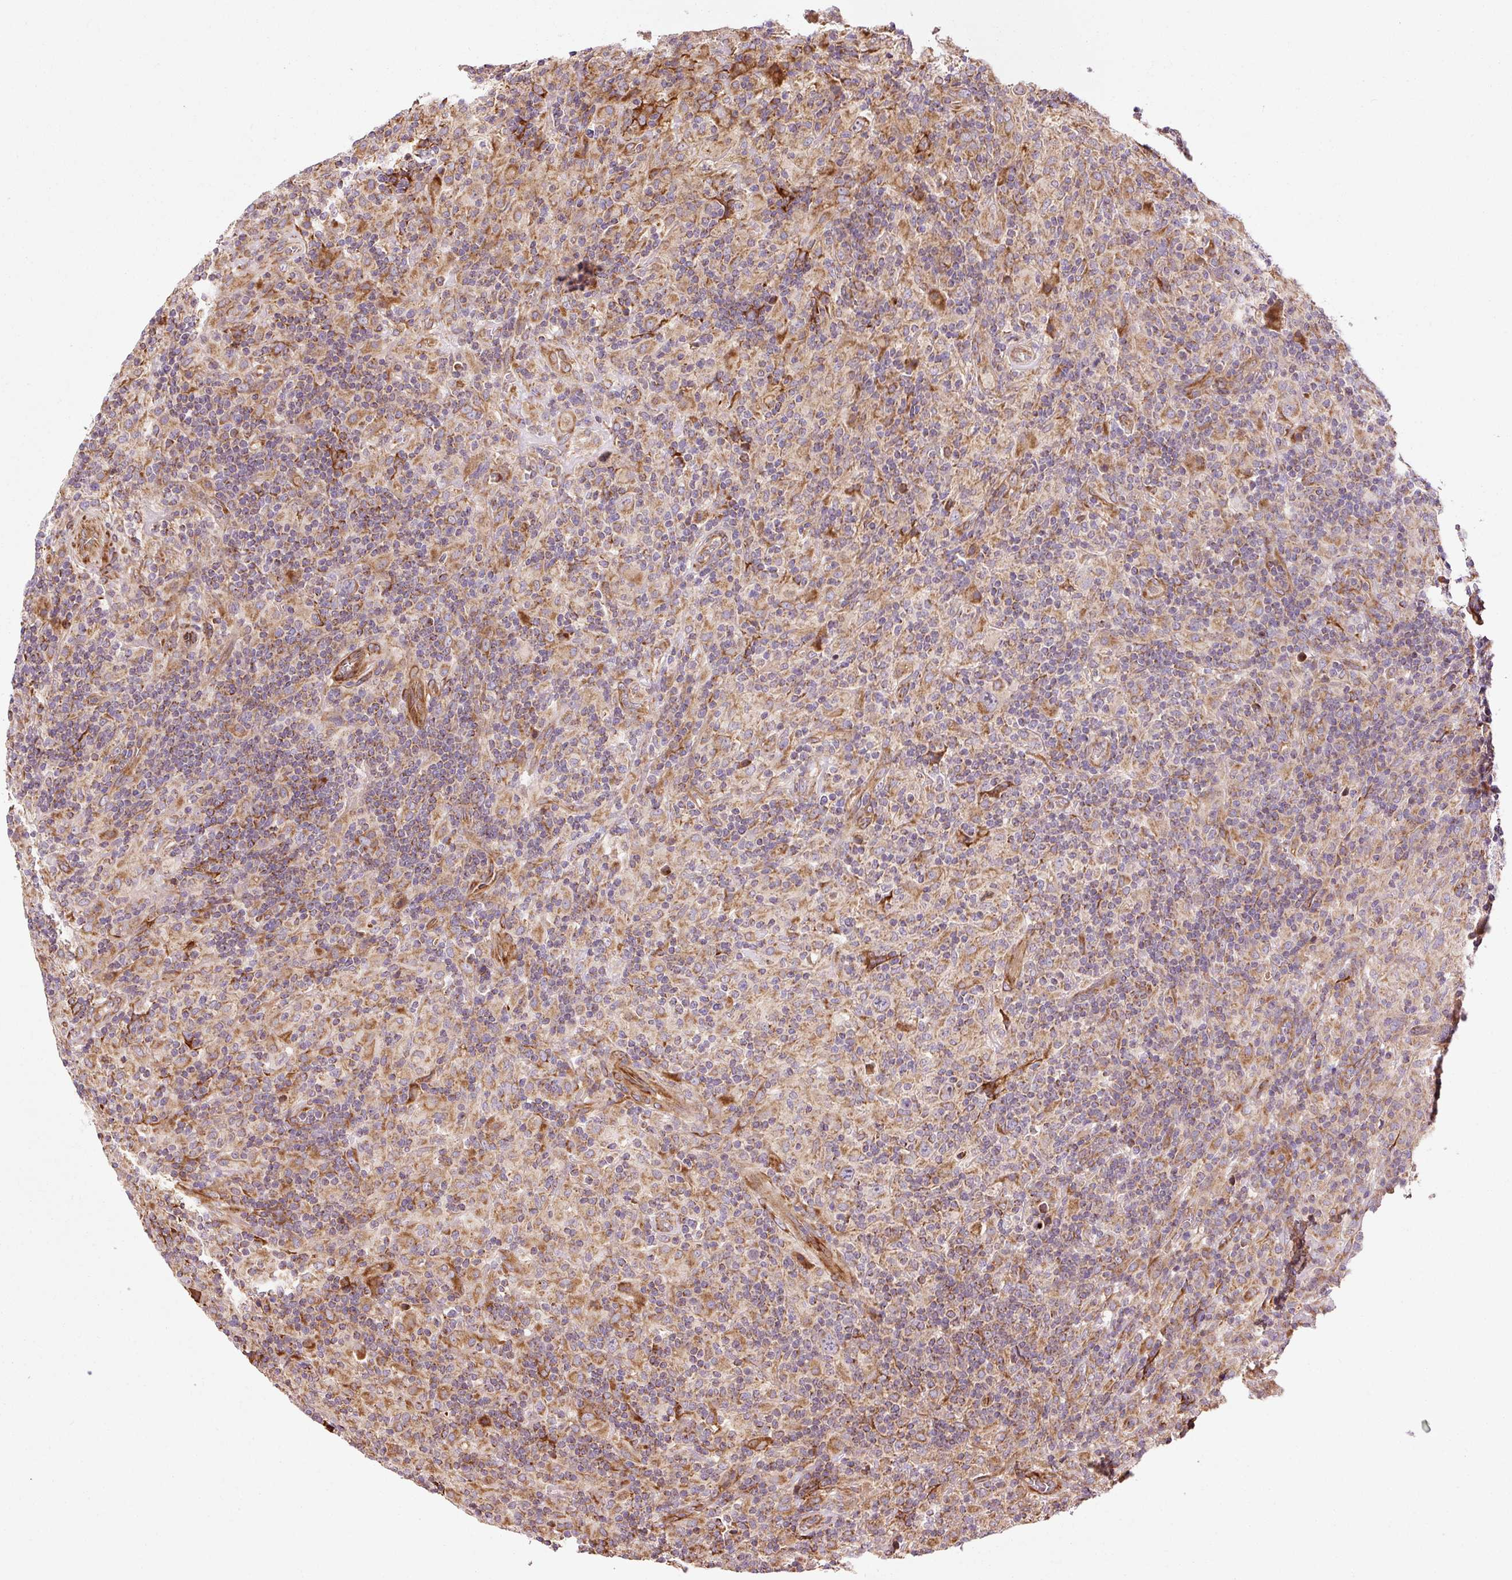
{"staining": {"intensity": "moderate", "quantity": ">75%", "location": "cytoplasmic/membranous"}, "tissue": "lymphoma", "cell_type": "Tumor cells", "image_type": "cancer", "snomed": [{"axis": "morphology", "description": "Hodgkin's disease, NOS"}, {"axis": "topography", "description": "Lymph node"}], "caption": "IHC photomicrograph of neoplastic tissue: lymphoma stained using IHC exhibits medium levels of moderate protein expression localized specifically in the cytoplasmic/membranous of tumor cells, appearing as a cytoplasmic/membranous brown color.", "gene": "ISCU", "patient": {"sex": "male", "age": 70}}